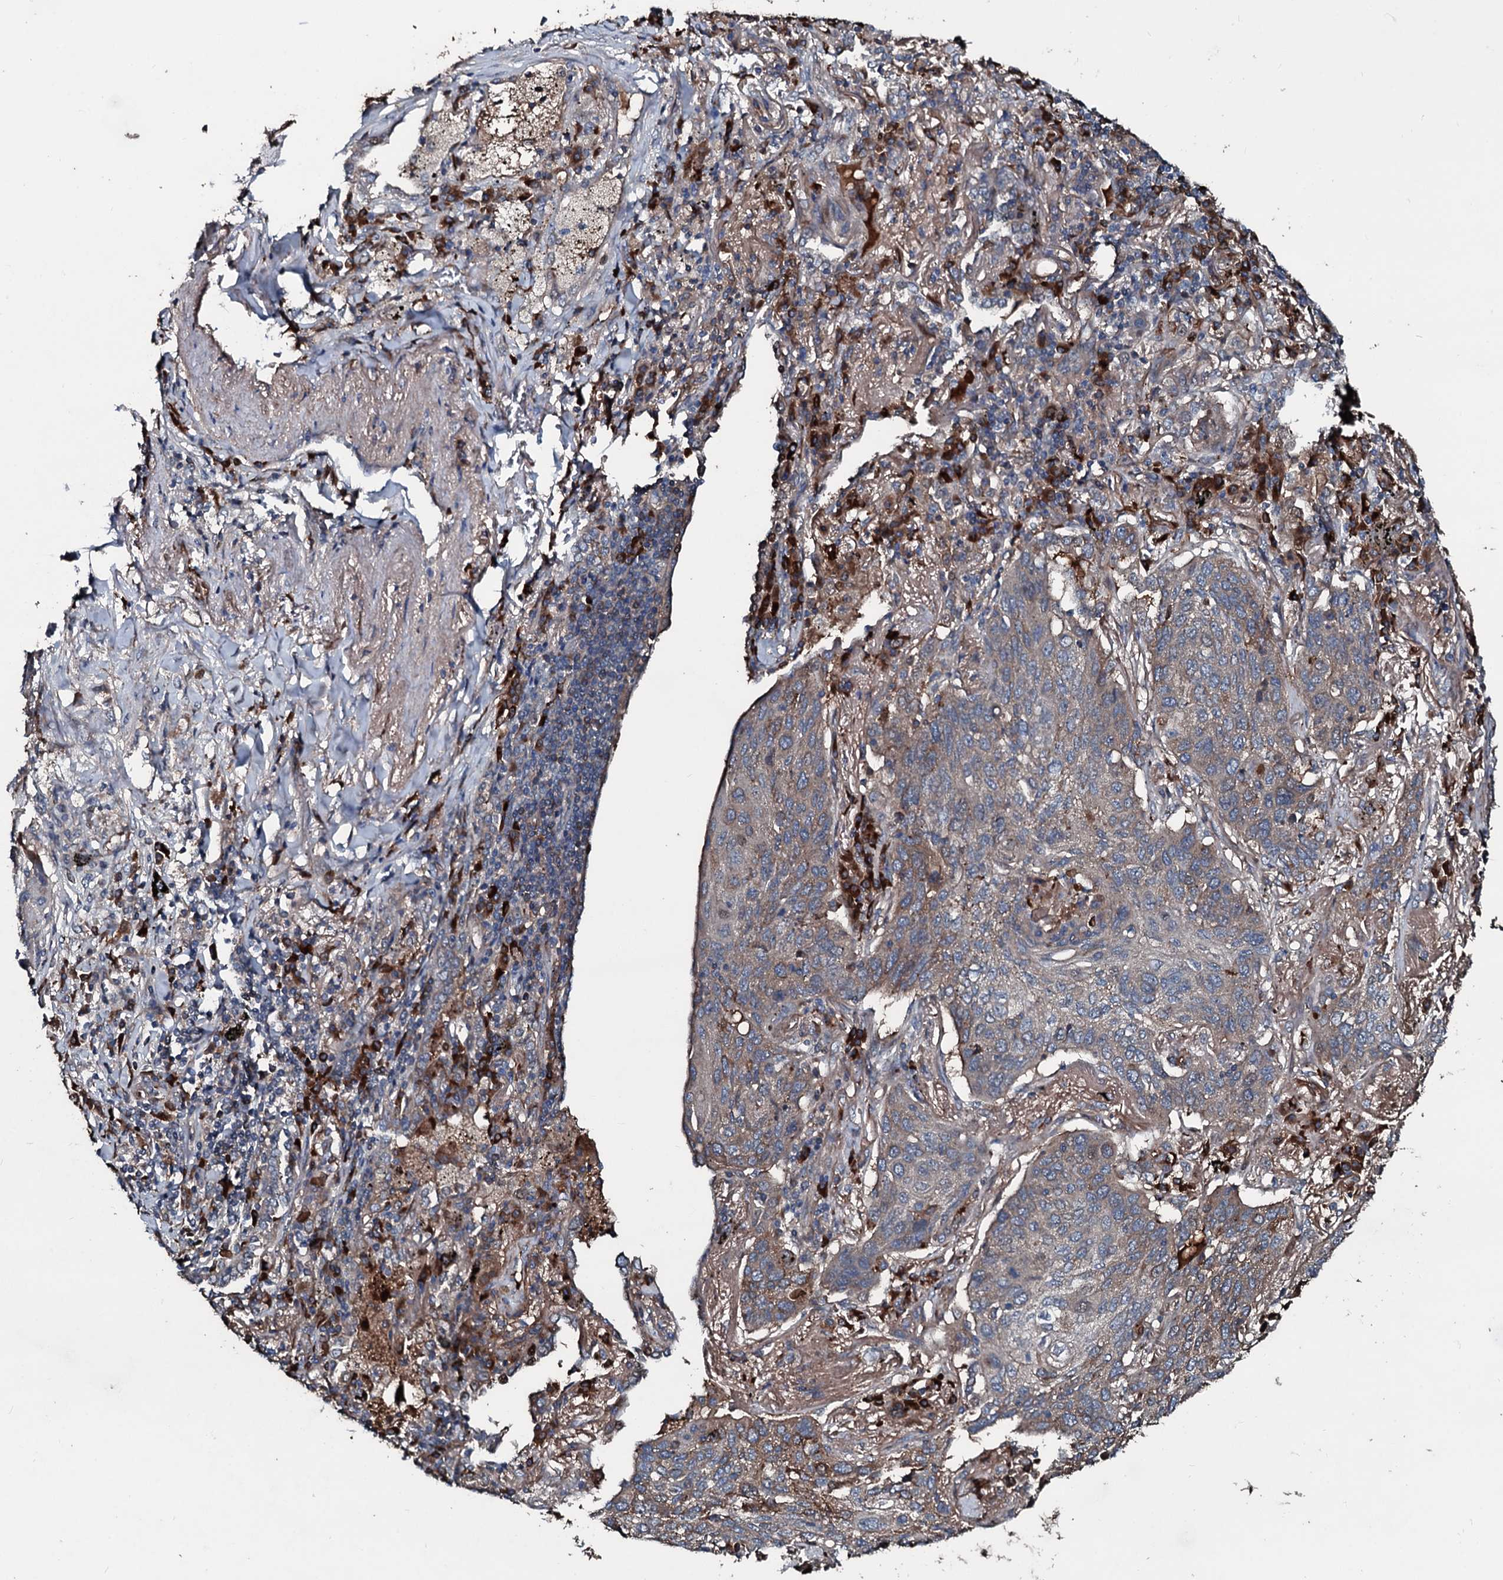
{"staining": {"intensity": "weak", "quantity": ">75%", "location": "cytoplasmic/membranous"}, "tissue": "lung cancer", "cell_type": "Tumor cells", "image_type": "cancer", "snomed": [{"axis": "morphology", "description": "Squamous cell carcinoma, NOS"}, {"axis": "topography", "description": "Lung"}], "caption": "This is a micrograph of immunohistochemistry (IHC) staining of lung cancer (squamous cell carcinoma), which shows weak expression in the cytoplasmic/membranous of tumor cells.", "gene": "AARS1", "patient": {"sex": "female", "age": 63}}